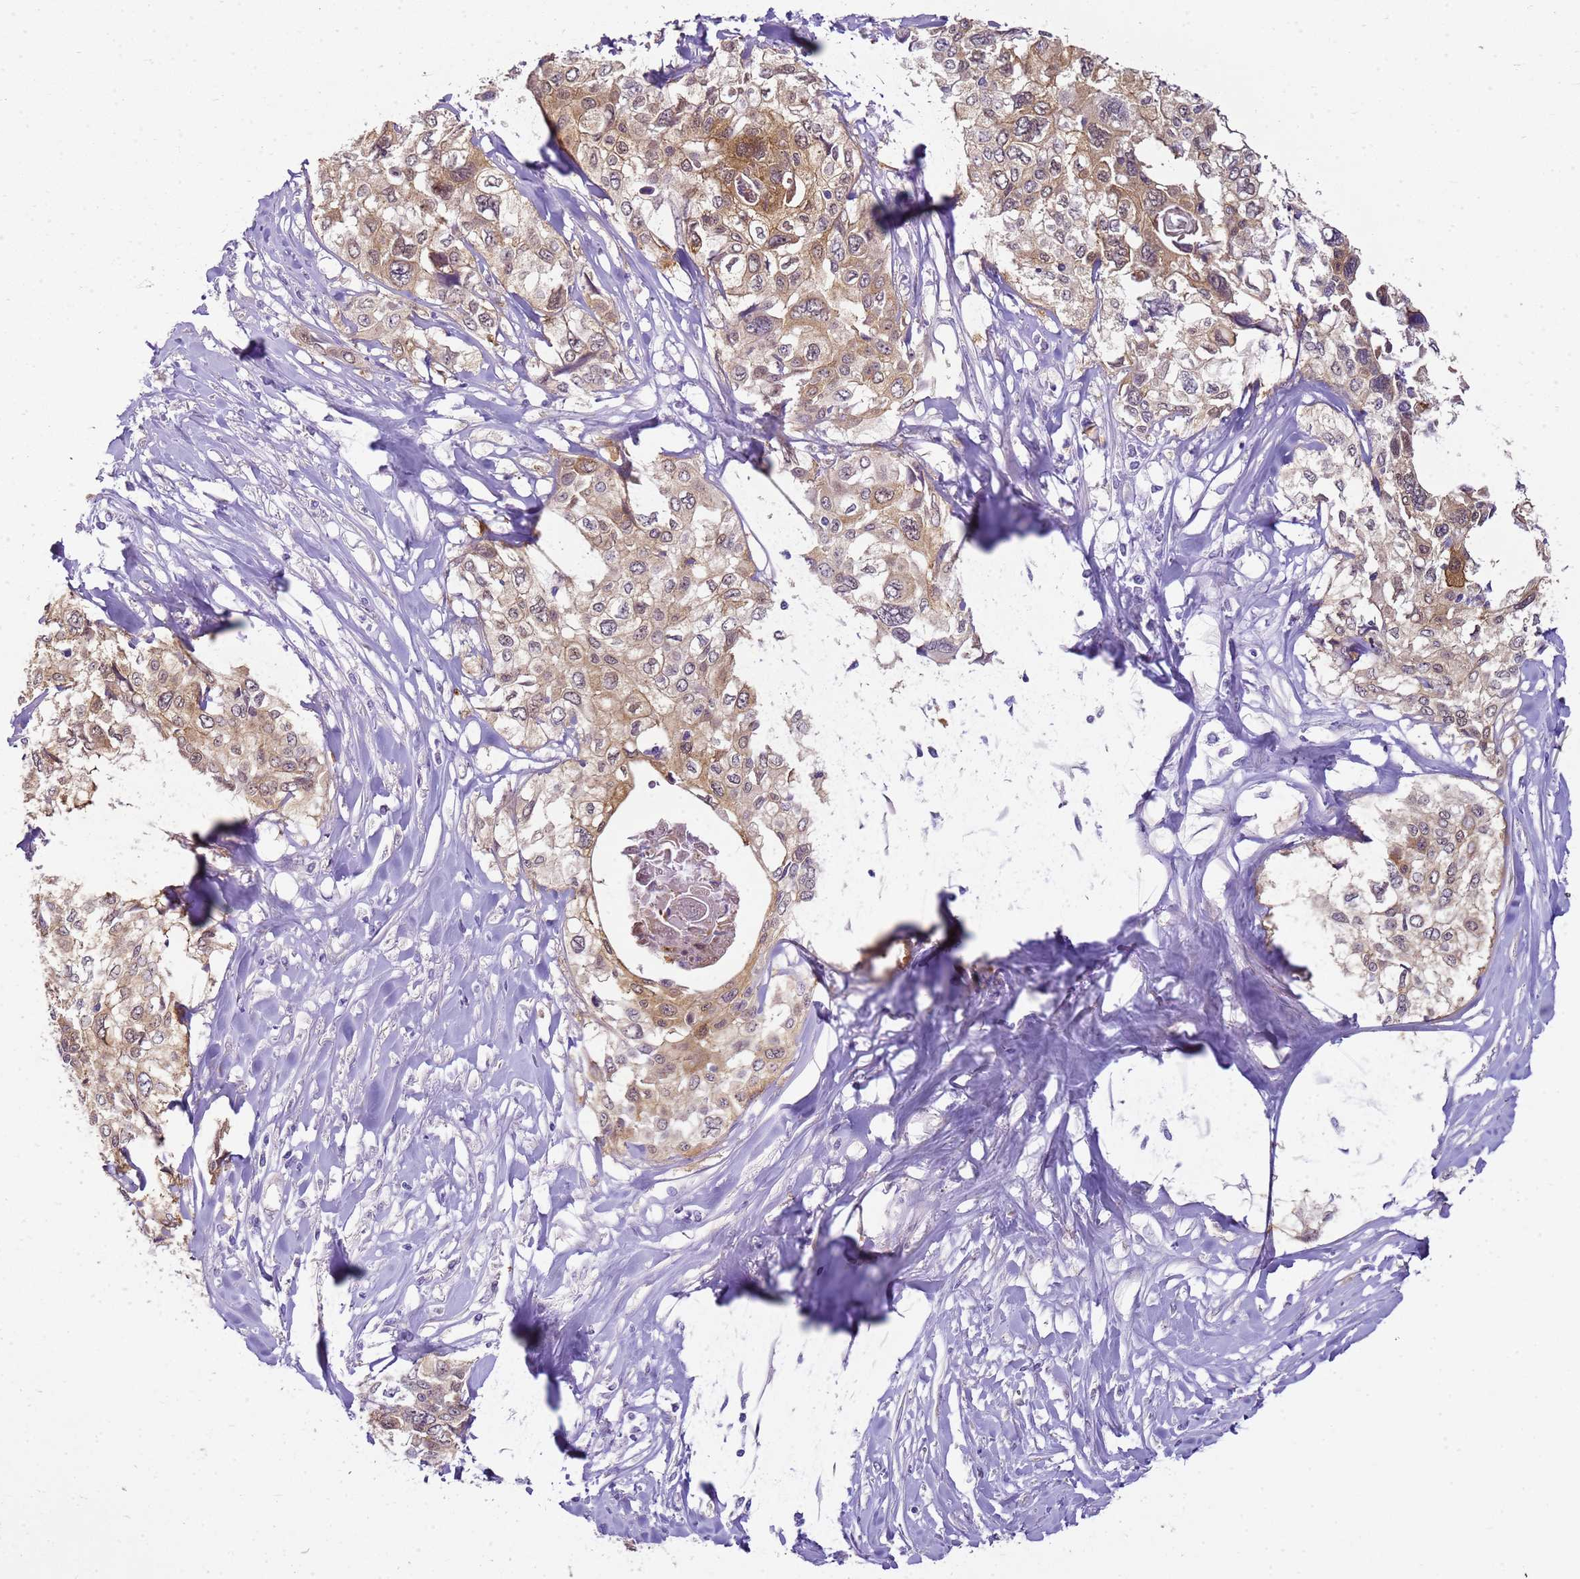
{"staining": {"intensity": "moderate", "quantity": ">75%", "location": "cytoplasmic/membranous"}, "tissue": "cervical cancer", "cell_type": "Tumor cells", "image_type": "cancer", "snomed": [{"axis": "morphology", "description": "Squamous cell carcinoma, NOS"}, {"axis": "topography", "description": "Cervix"}], "caption": "A medium amount of moderate cytoplasmic/membranous expression is identified in approximately >75% of tumor cells in squamous cell carcinoma (cervical) tissue. Nuclei are stained in blue.", "gene": "HSPB1", "patient": {"sex": "female", "age": 31}}